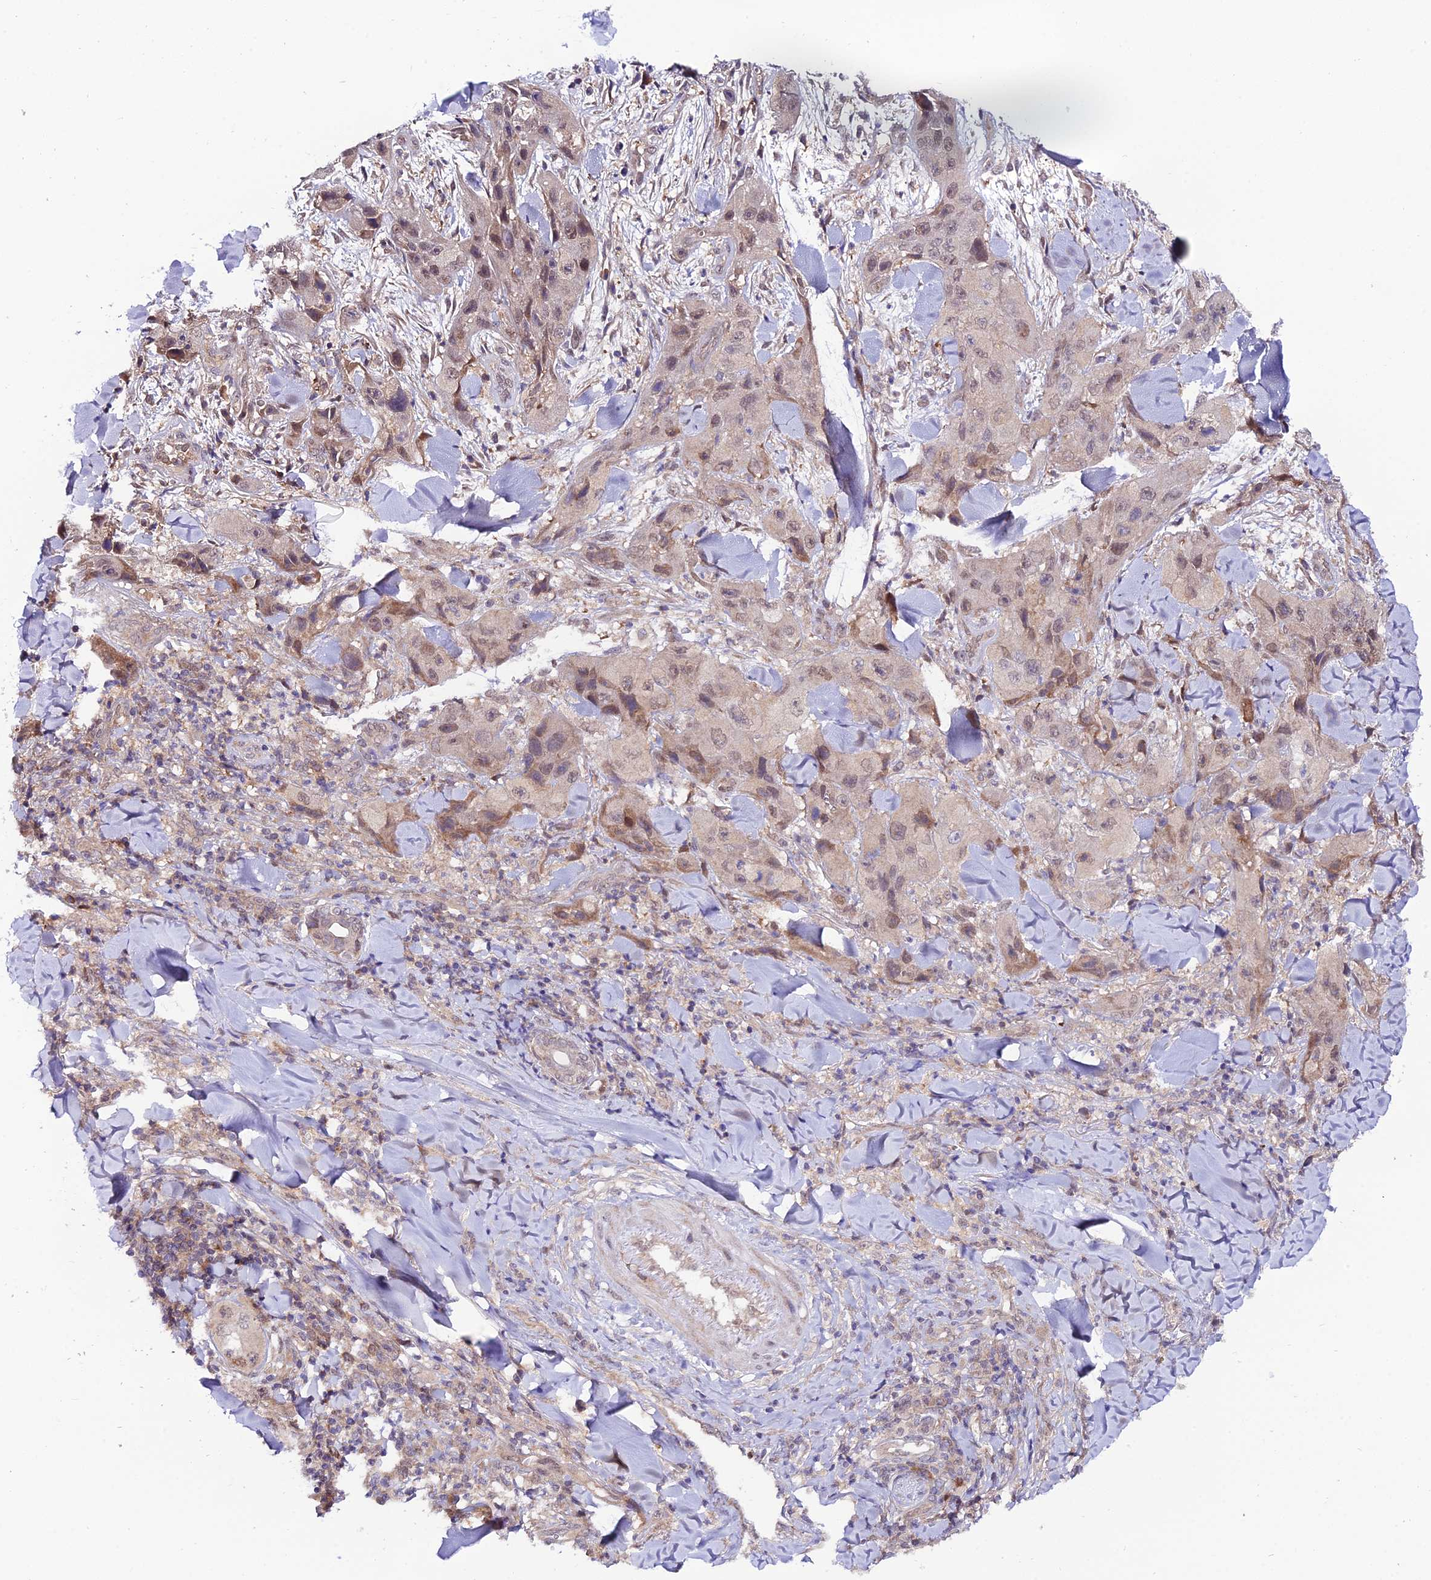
{"staining": {"intensity": "weak", "quantity": "<25%", "location": "cytoplasmic/membranous,nuclear"}, "tissue": "skin cancer", "cell_type": "Tumor cells", "image_type": "cancer", "snomed": [{"axis": "morphology", "description": "Squamous cell carcinoma, NOS"}, {"axis": "topography", "description": "Skin"}, {"axis": "topography", "description": "Subcutis"}], "caption": "High magnification brightfield microscopy of squamous cell carcinoma (skin) stained with DAB (brown) and counterstained with hematoxylin (blue): tumor cells show no significant staining. Brightfield microscopy of IHC stained with DAB (brown) and hematoxylin (blue), captured at high magnification.", "gene": "TRIM40", "patient": {"sex": "male", "age": 73}}